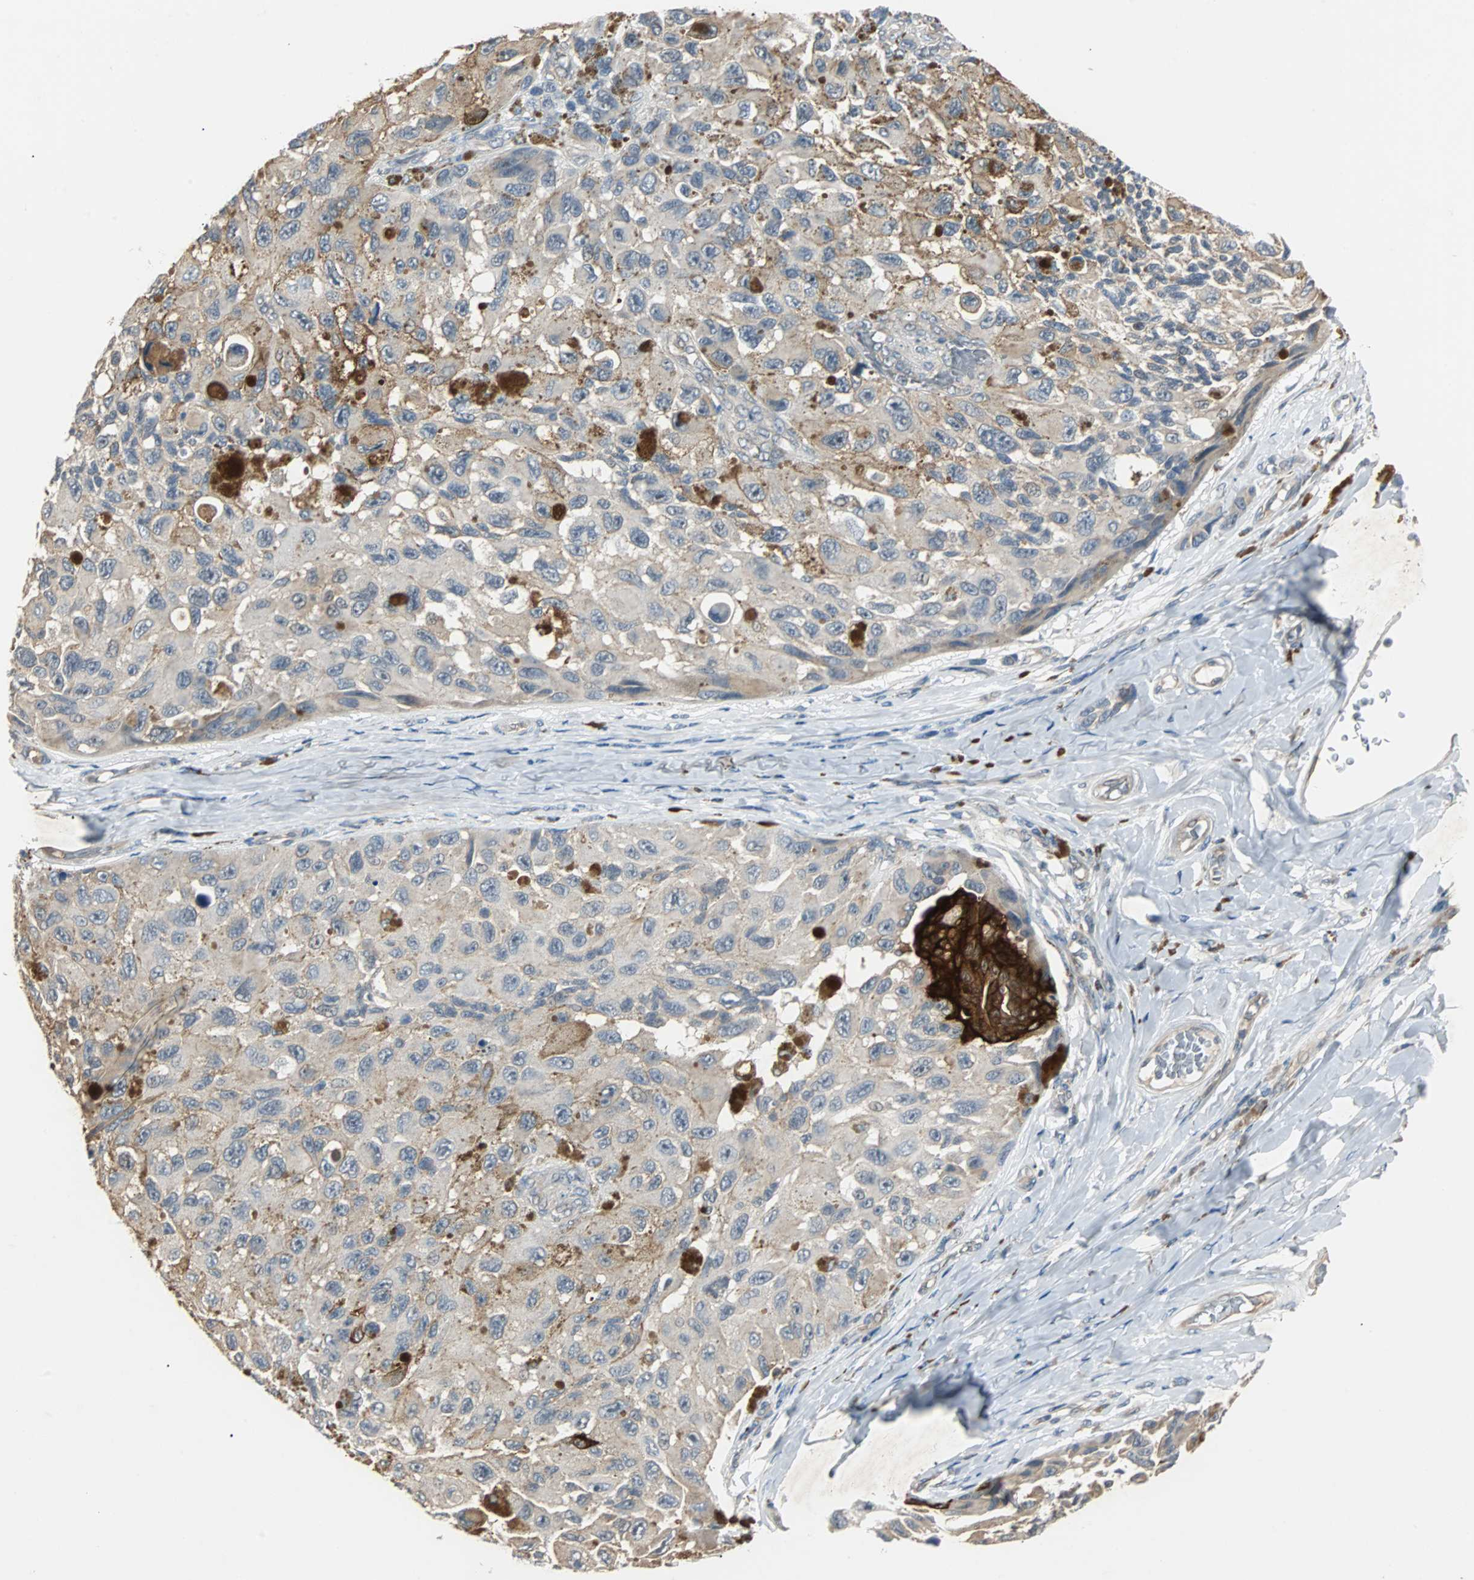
{"staining": {"intensity": "weak", "quantity": ">75%", "location": "cytoplasmic/membranous"}, "tissue": "melanoma", "cell_type": "Tumor cells", "image_type": "cancer", "snomed": [{"axis": "morphology", "description": "Malignant melanoma, NOS"}, {"axis": "topography", "description": "Skin"}], "caption": "Immunohistochemistry (IHC) (DAB (3,3'-diaminobenzidine)) staining of melanoma shows weak cytoplasmic/membranous protein staining in approximately >75% of tumor cells.", "gene": "CMC2", "patient": {"sex": "female", "age": 73}}